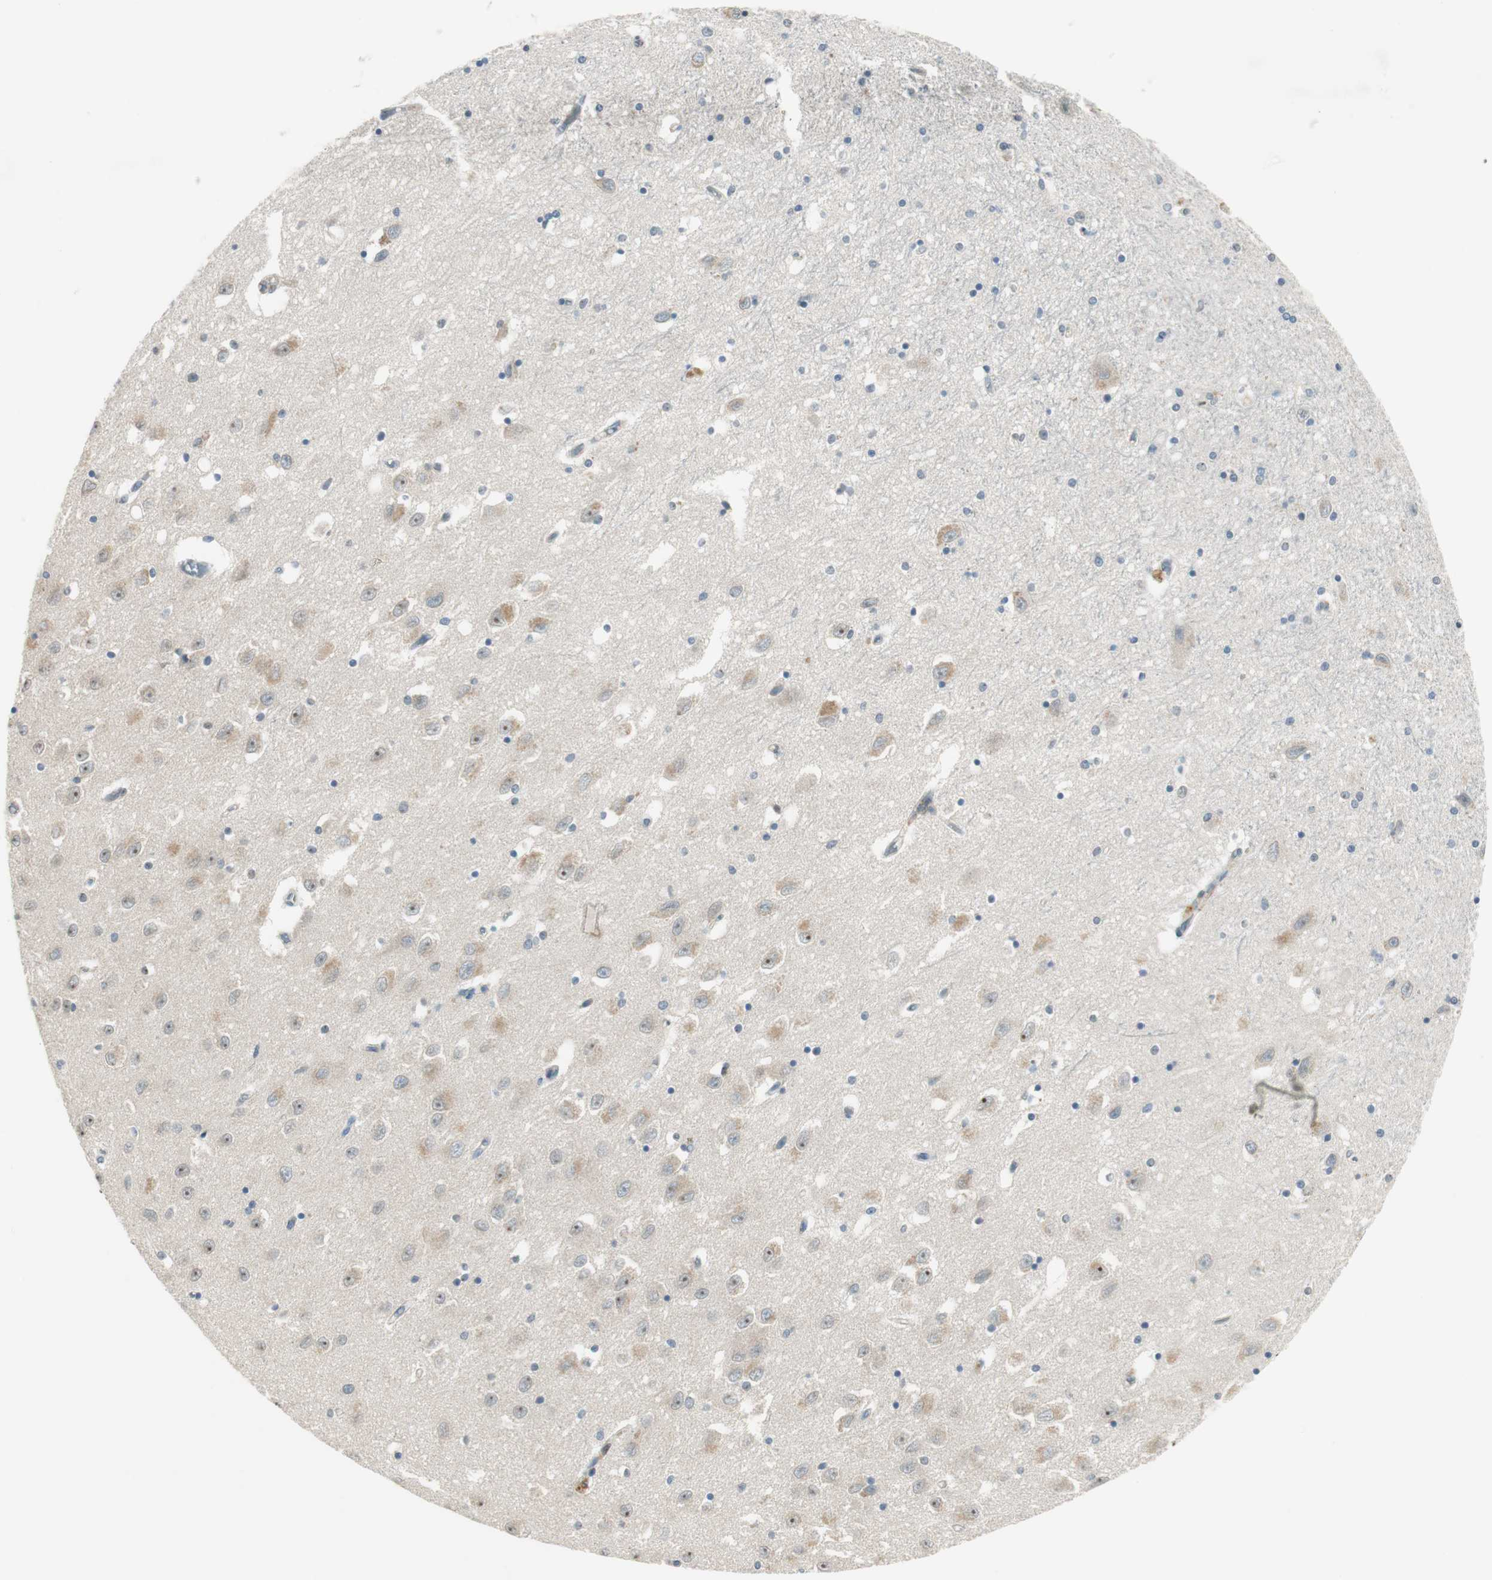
{"staining": {"intensity": "moderate", "quantity": "<25%", "location": "nuclear"}, "tissue": "hippocampus", "cell_type": "Glial cells", "image_type": "normal", "snomed": [{"axis": "morphology", "description": "Normal tissue, NOS"}, {"axis": "topography", "description": "Hippocampus"}], "caption": "Protein expression analysis of benign hippocampus demonstrates moderate nuclear expression in approximately <25% of glial cells. (DAB (3,3'-diaminobenzidine) IHC with brightfield microscopy, high magnification).", "gene": "PCDHB15", "patient": {"sex": "female", "age": 54}}